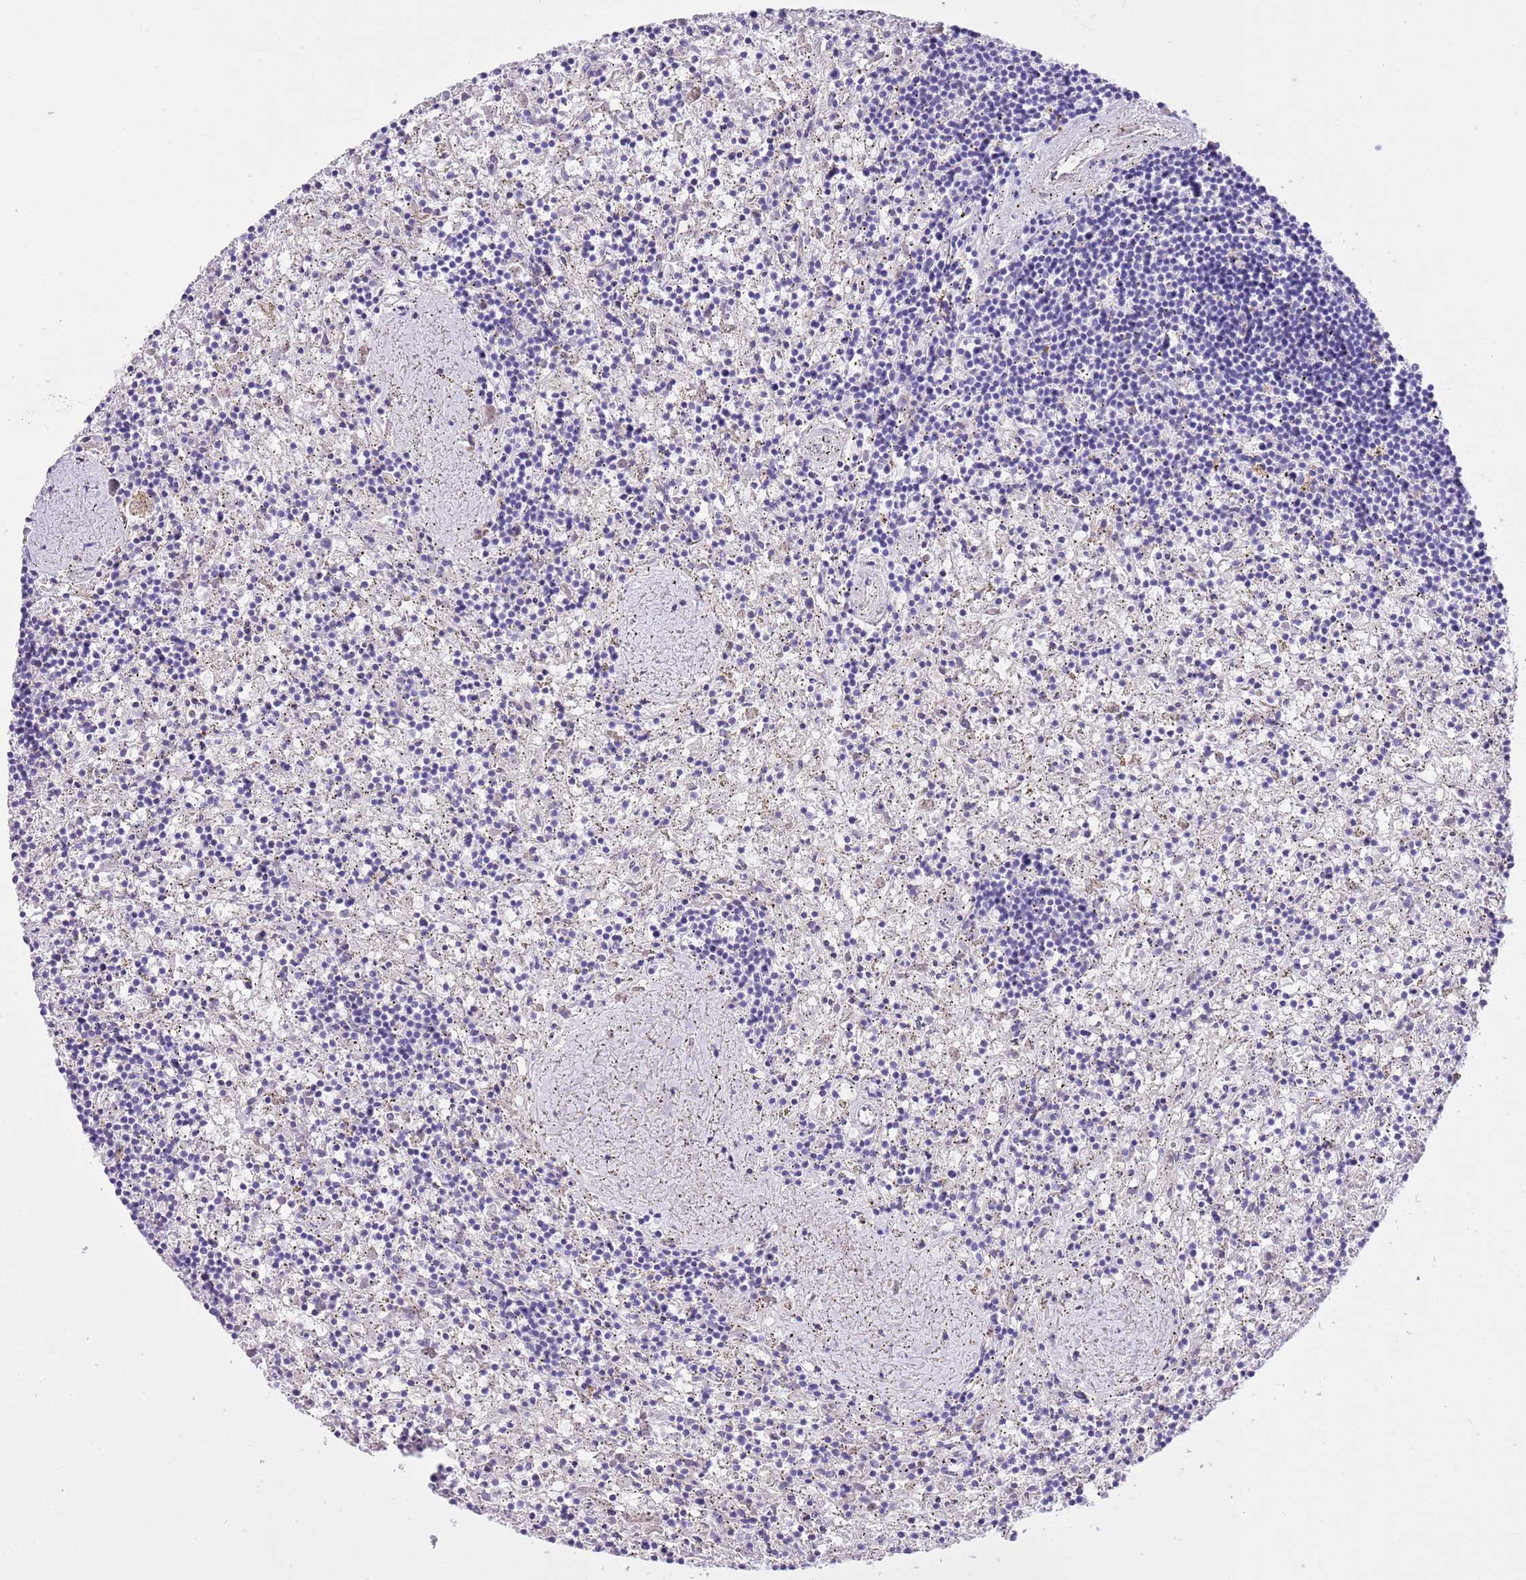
{"staining": {"intensity": "negative", "quantity": "none", "location": "none"}, "tissue": "lymphoma", "cell_type": "Tumor cells", "image_type": "cancer", "snomed": [{"axis": "morphology", "description": "Malignant lymphoma, non-Hodgkin's type, Low grade"}, {"axis": "topography", "description": "Spleen"}], "caption": "Immunohistochemical staining of human lymphoma displays no significant staining in tumor cells.", "gene": "CLEC2A", "patient": {"sex": "male", "age": 76}}